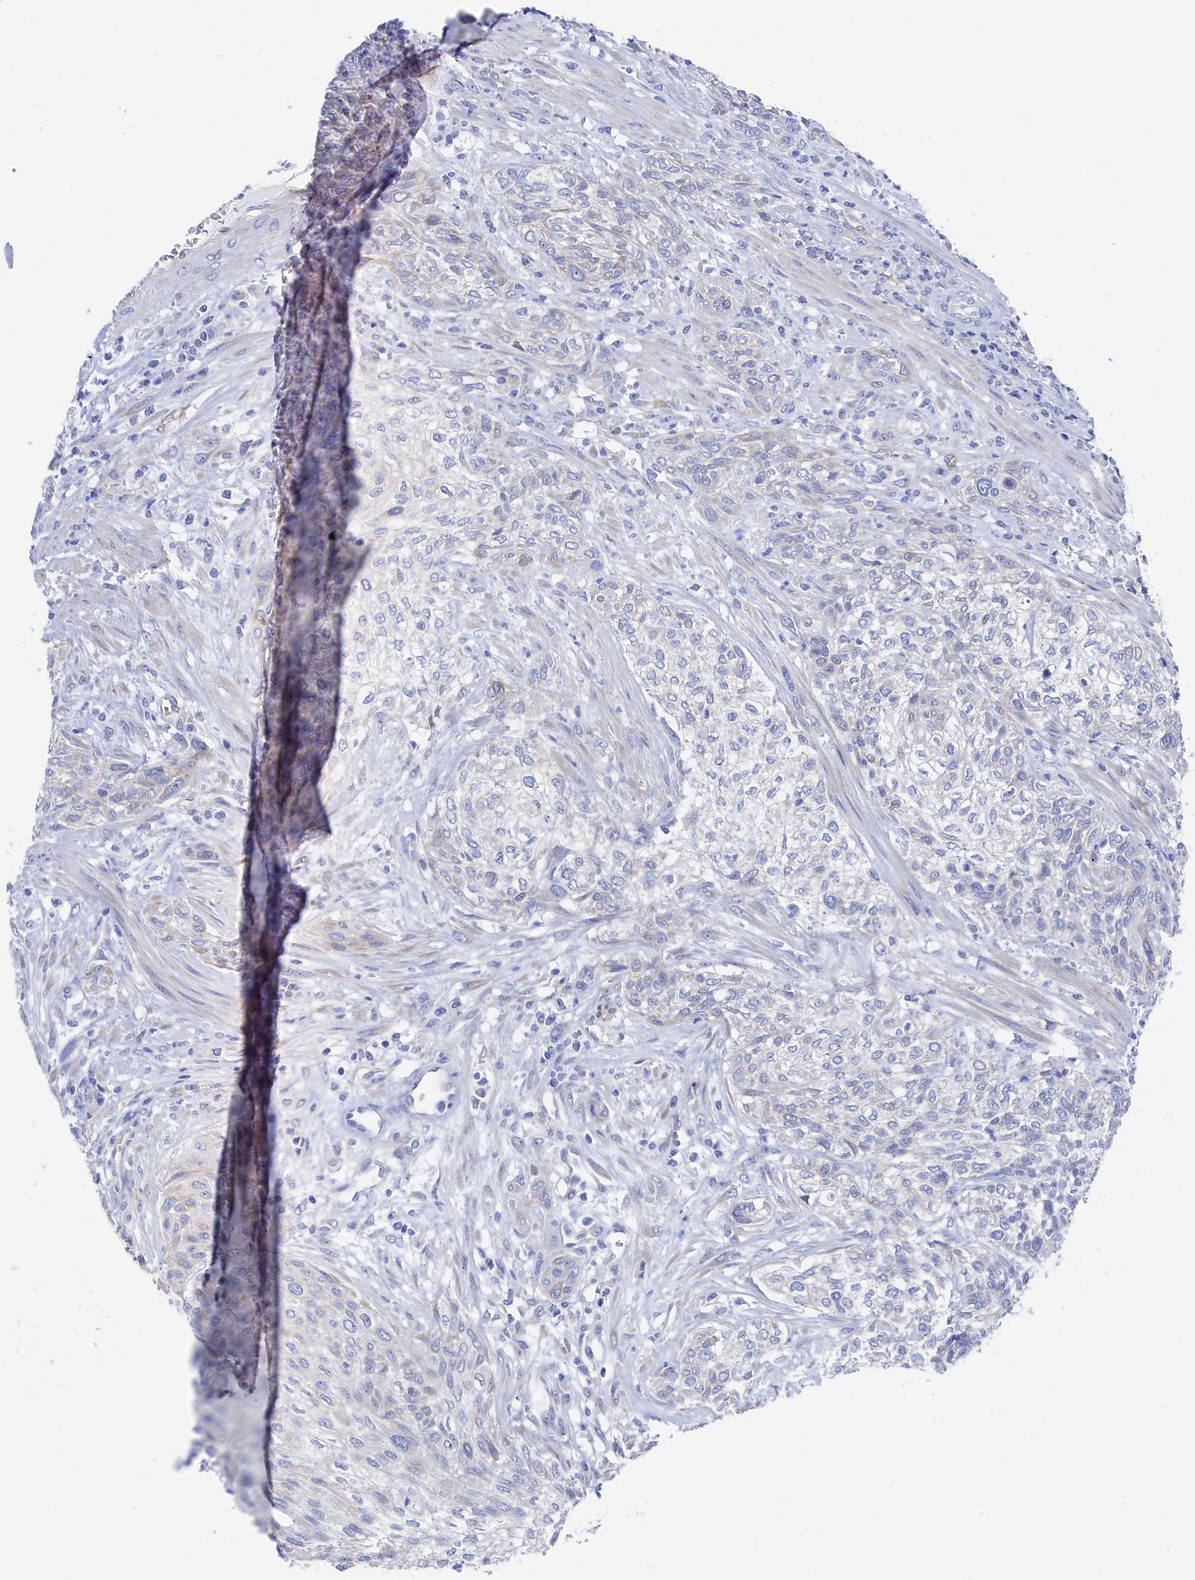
{"staining": {"intensity": "negative", "quantity": "none", "location": "none"}, "tissue": "urothelial cancer", "cell_type": "Tumor cells", "image_type": "cancer", "snomed": [{"axis": "morphology", "description": "Normal tissue, NOS"}, {"axis": "morphology", "description": "Urothelial carcinoma, NOS"}, {"axis": "topography", "description": "Urinary bladder"}, {"axis": "topography", "description": "Peripheral nerve tissue"}], "caption": "A high-resolution histopathology image shows IHC staining of transitional cell carcinoma, which reveals no significant positivity in tumor cells.", "gene": "TMOD2", "patient": {"sex": "male", "age": 35}}